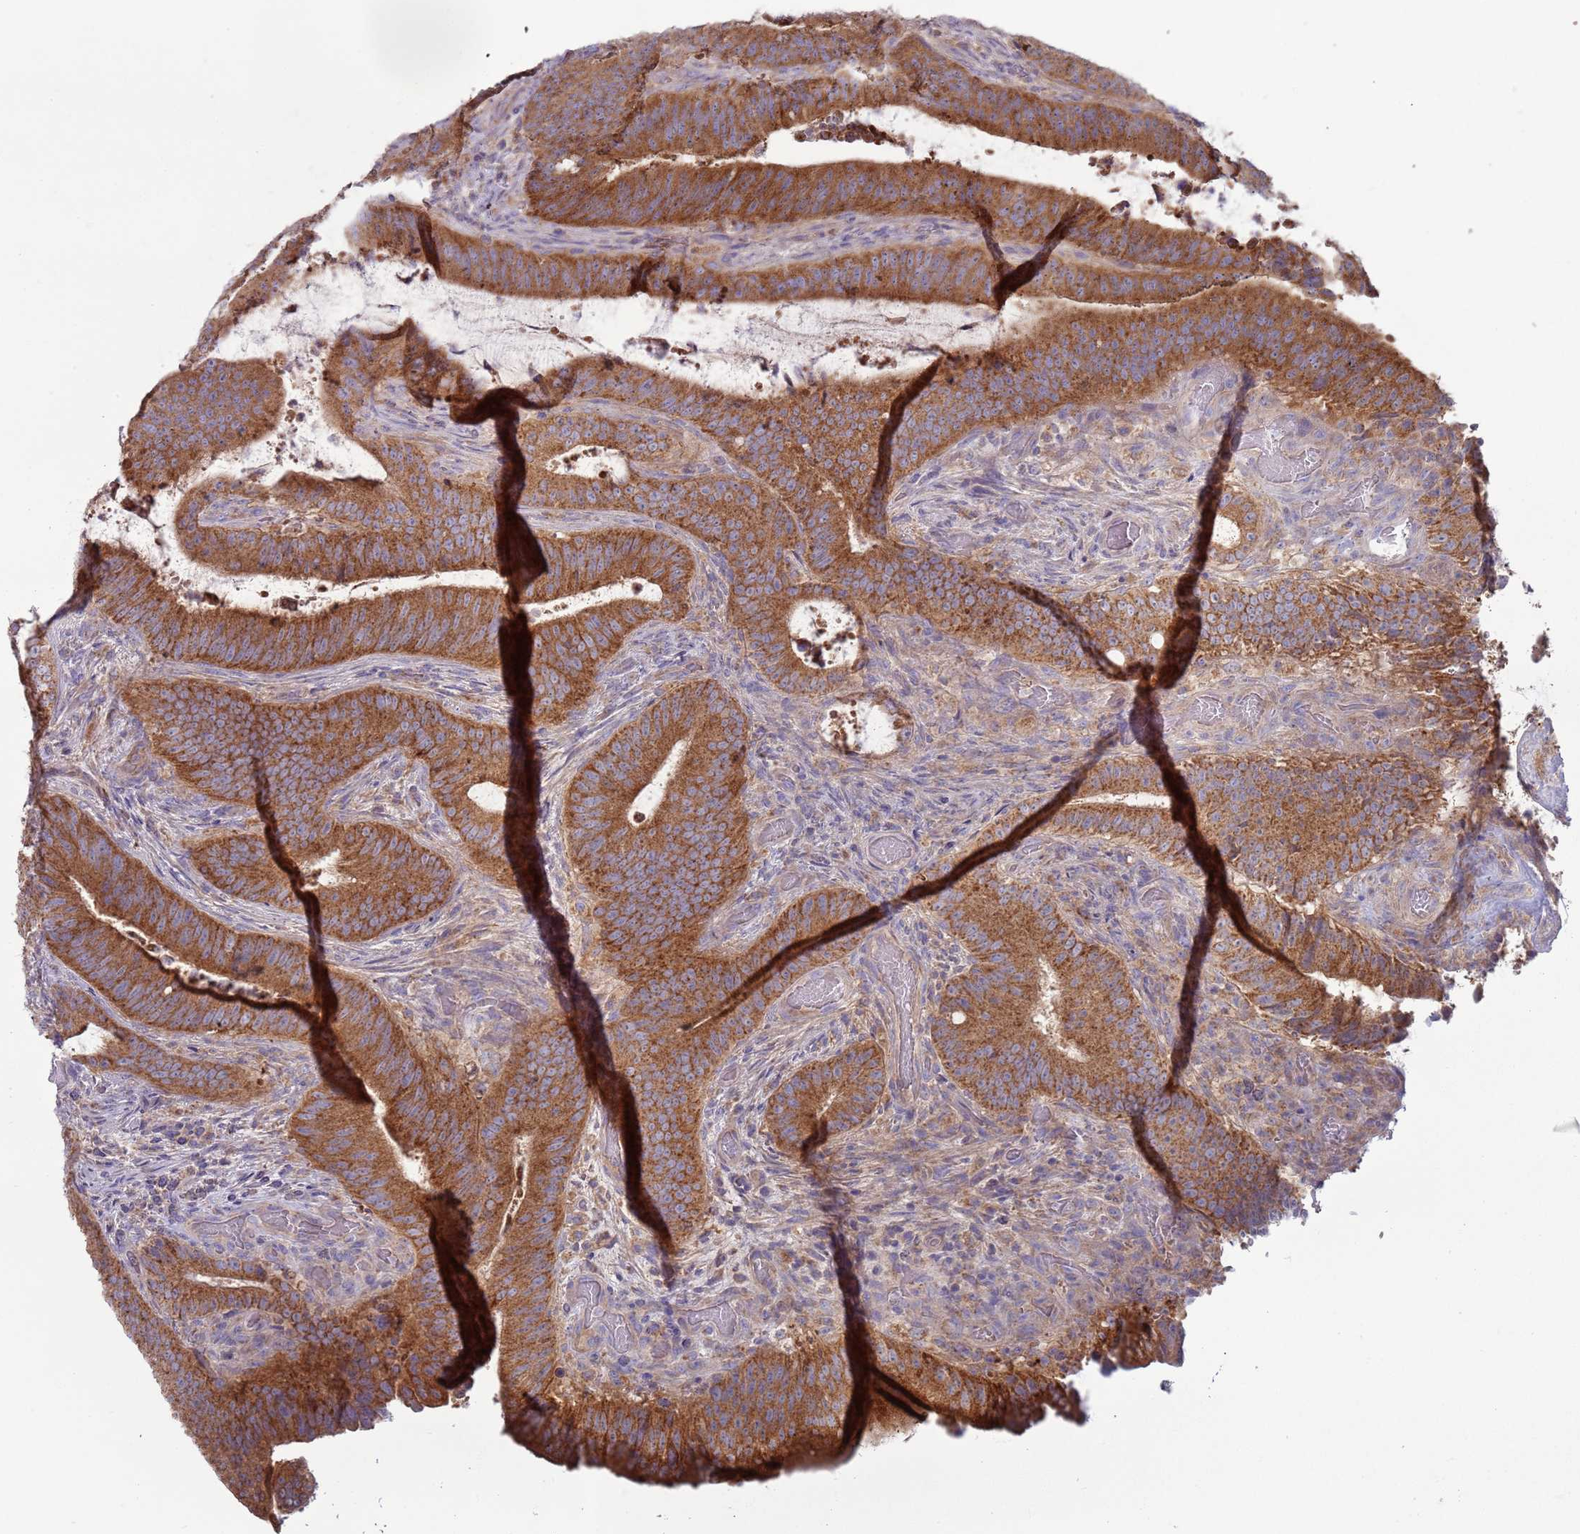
{"staining": {"intensity": "strong", "quantity": ">75%", "location": "cytoplasmic/membranous"}, "tissue": "colorectal cancer", "cell_type": "Tumor cells", "image_type": "cancer", "snomed": [{"axis": "morphology", "description": "Adenocarcinoma, NOS"}, {"axis": "topography", "description": "Colon"}], "caption": "DAB (3,3'-diaminobenzidine) immunohistochemical staining of adenocarcinoma (colorectal) exhibits strong cytoplasmic/membranous protein expression in about >75% of tumor cells.", "gene": "UQCRQ", "patient": {"sex": "female", "age": 43}}